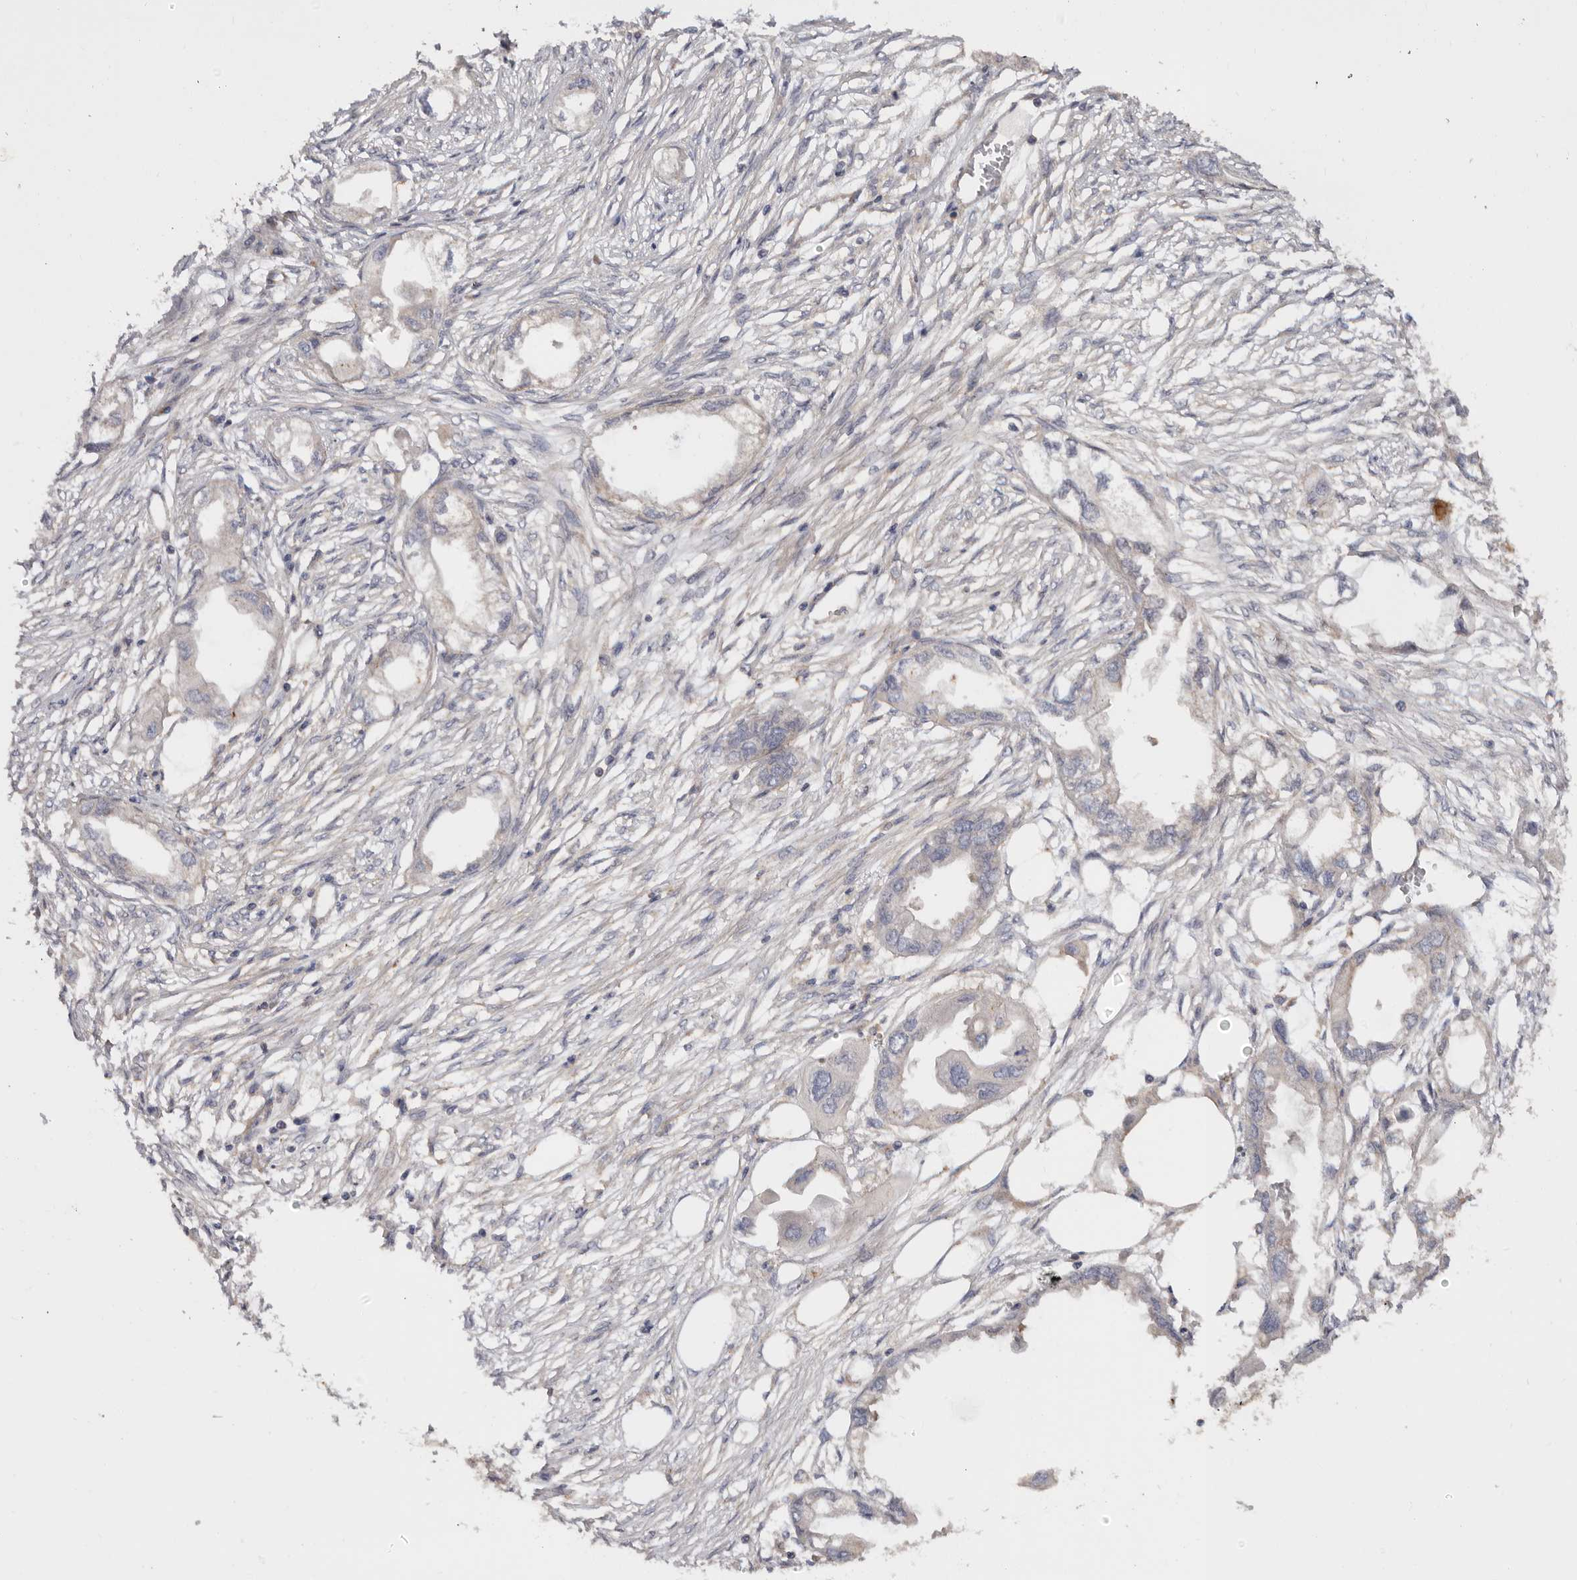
{"staining": {"intensity": "negative", "quantity": "none", "location": "none"}, "tissue": "endometrial cancer", "cell_type": "Tumor cells", "image_type": "cancer", "snomed": [{"axis": "morphology", "description": "Adenocarcinoma, NOS"}, {"axis": "morphology", "description": "Adenocarcinoma, metastatic, NOS"}, {"axis": "topography", "description": "Adipose tissue"}, {"axis": "topography", "description": "Endometrium"}], "caption": "Immunohistochemistry photomicrograph of neoplastic tissue: endometrial cancer stained with DAB reveals no significant protein staining in tumor cells. (DAB immunohistochemistry with hematoxylin counter stain).", "gene": "TMC7", "patient": {"sex": "female", "age": 67}}